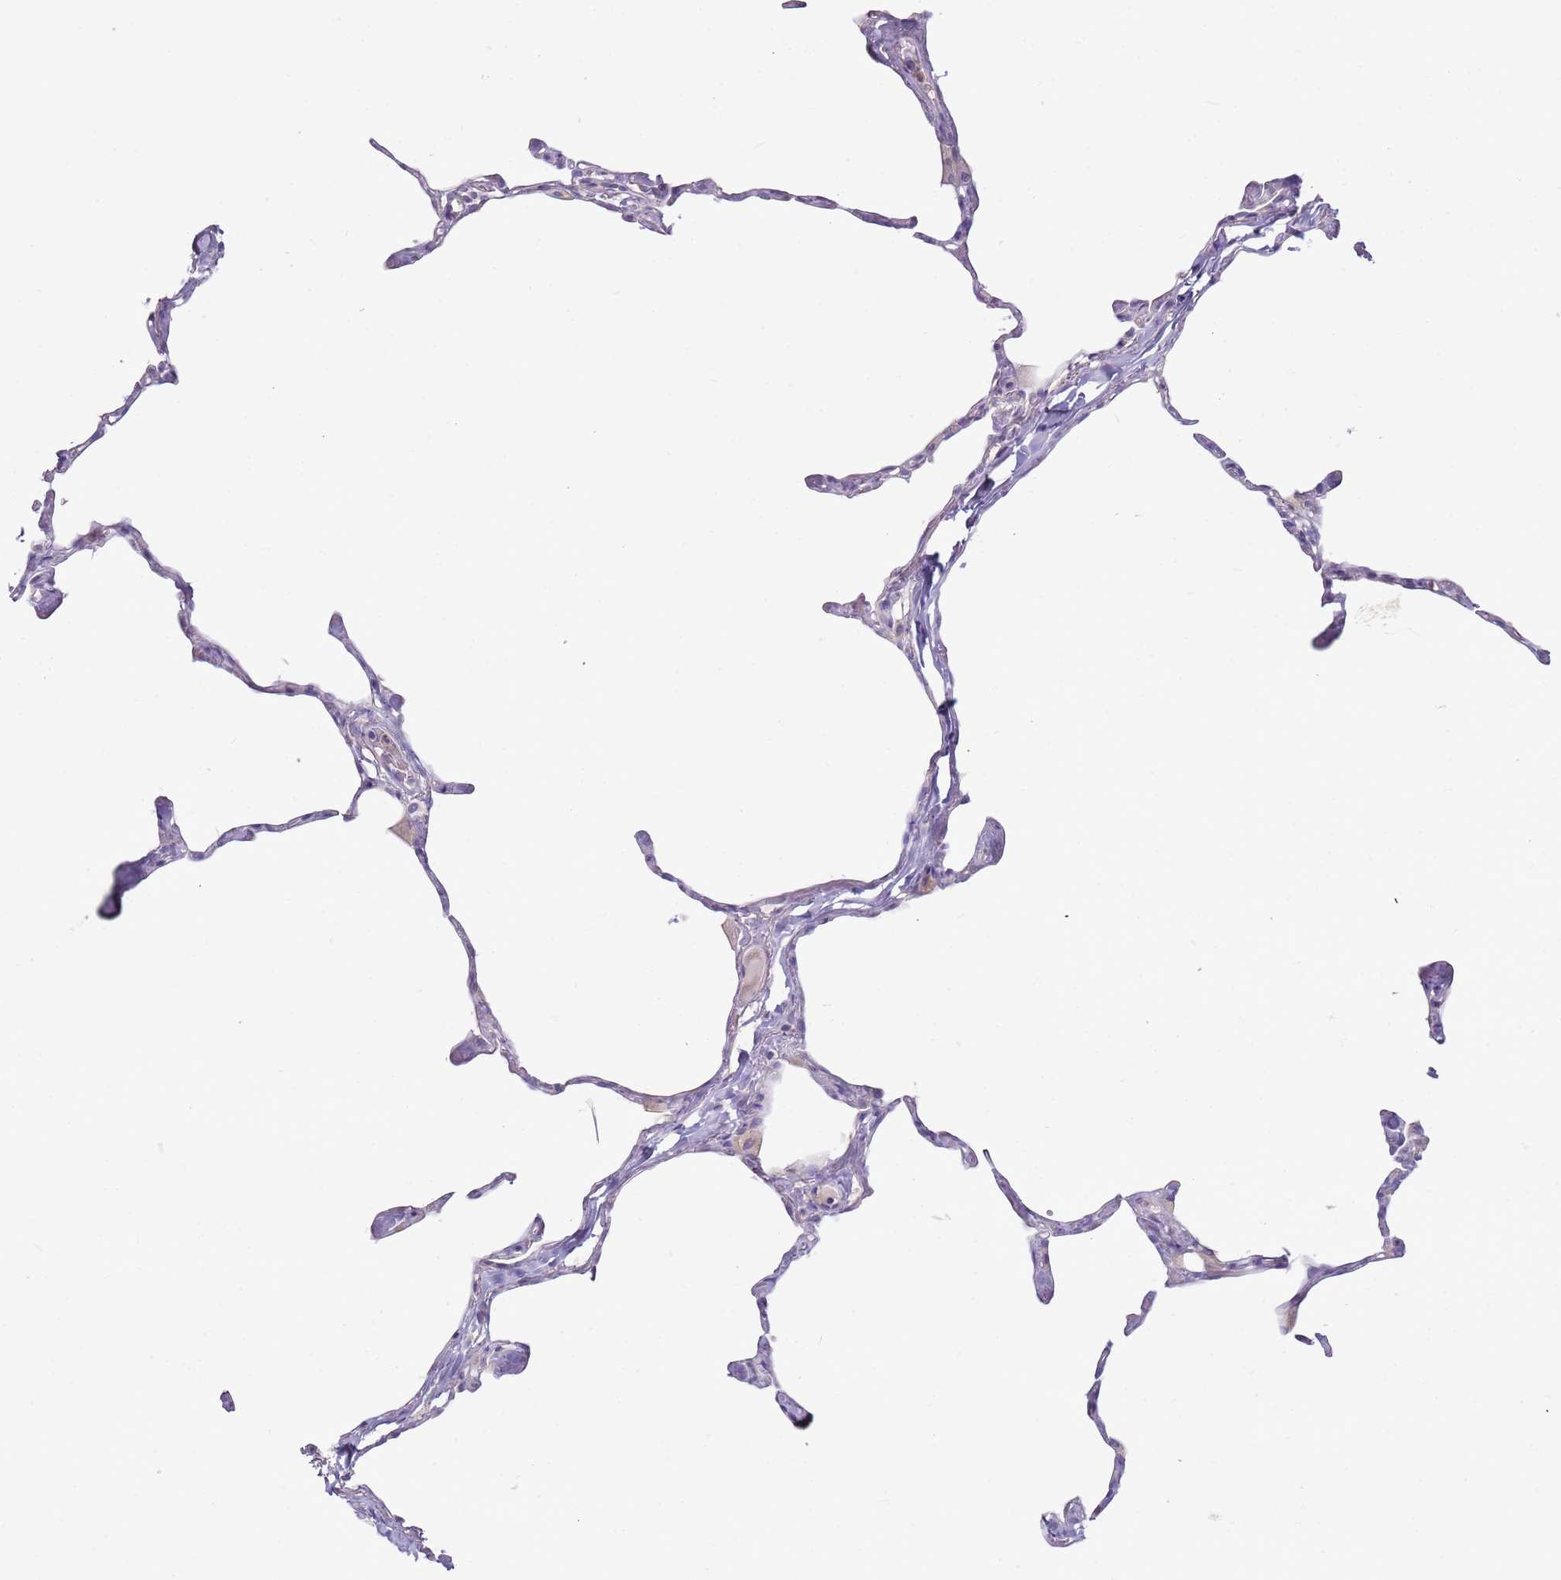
{"staining": {"intensity": "negative", "quantity": "none", "location": "none"}, "tissue": "lung", "cell_type": "Alveolar cells", "image_type": "normal", "snomed": [{"axis": "morphology", "description": "Normal tissue, NOS"}, {"axis": "topography", "description": "Lung"}], "caption": "A high-resolution photomicrograph shows immunohistochemistry (IHC) staining of normal lung, which shows no significant staining in alveolar cells.", "gene": "ARHGAP5", "patient": {"sex": "male", "age": 65}}